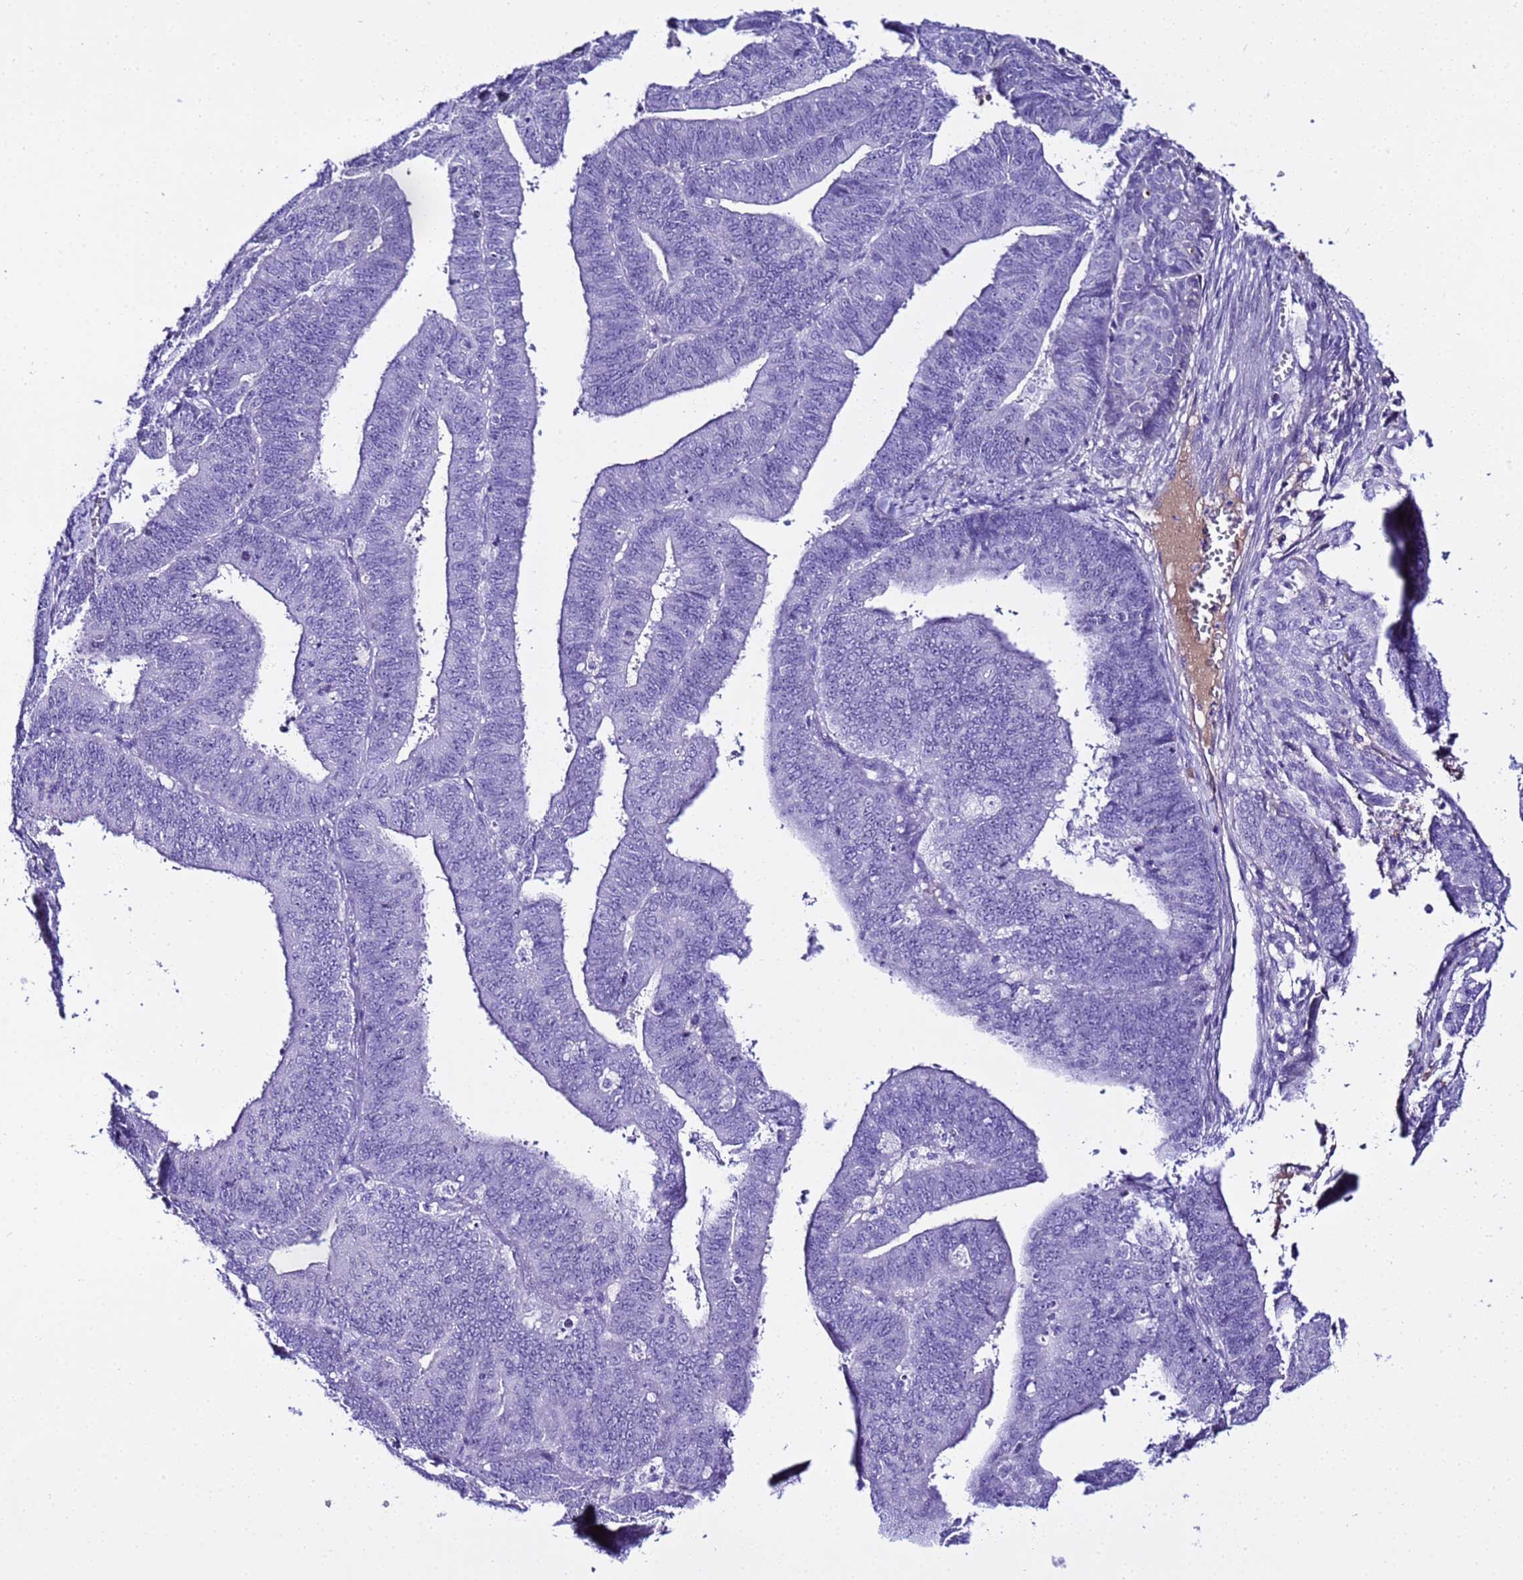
{"staining": {"intensity": "negative", "quantity": "none", "location": "none"}, "tissue": "endometrial cancer", "cell_type": "Tumor cells", "image_type": "cancer", "snomed": [{"axis": "morphology", "description": "Adenocarcinoma, NOS"}, {"axis": "topography", "description": "Endometrium"}], "caption": "This is a photomicrograph of immunohistochemistry staining of endometrial adenocarcinoma, which shows no staining in tumor cells.", "gene": "CFHR2", "patient": {"sex": "female", "age": 73}}